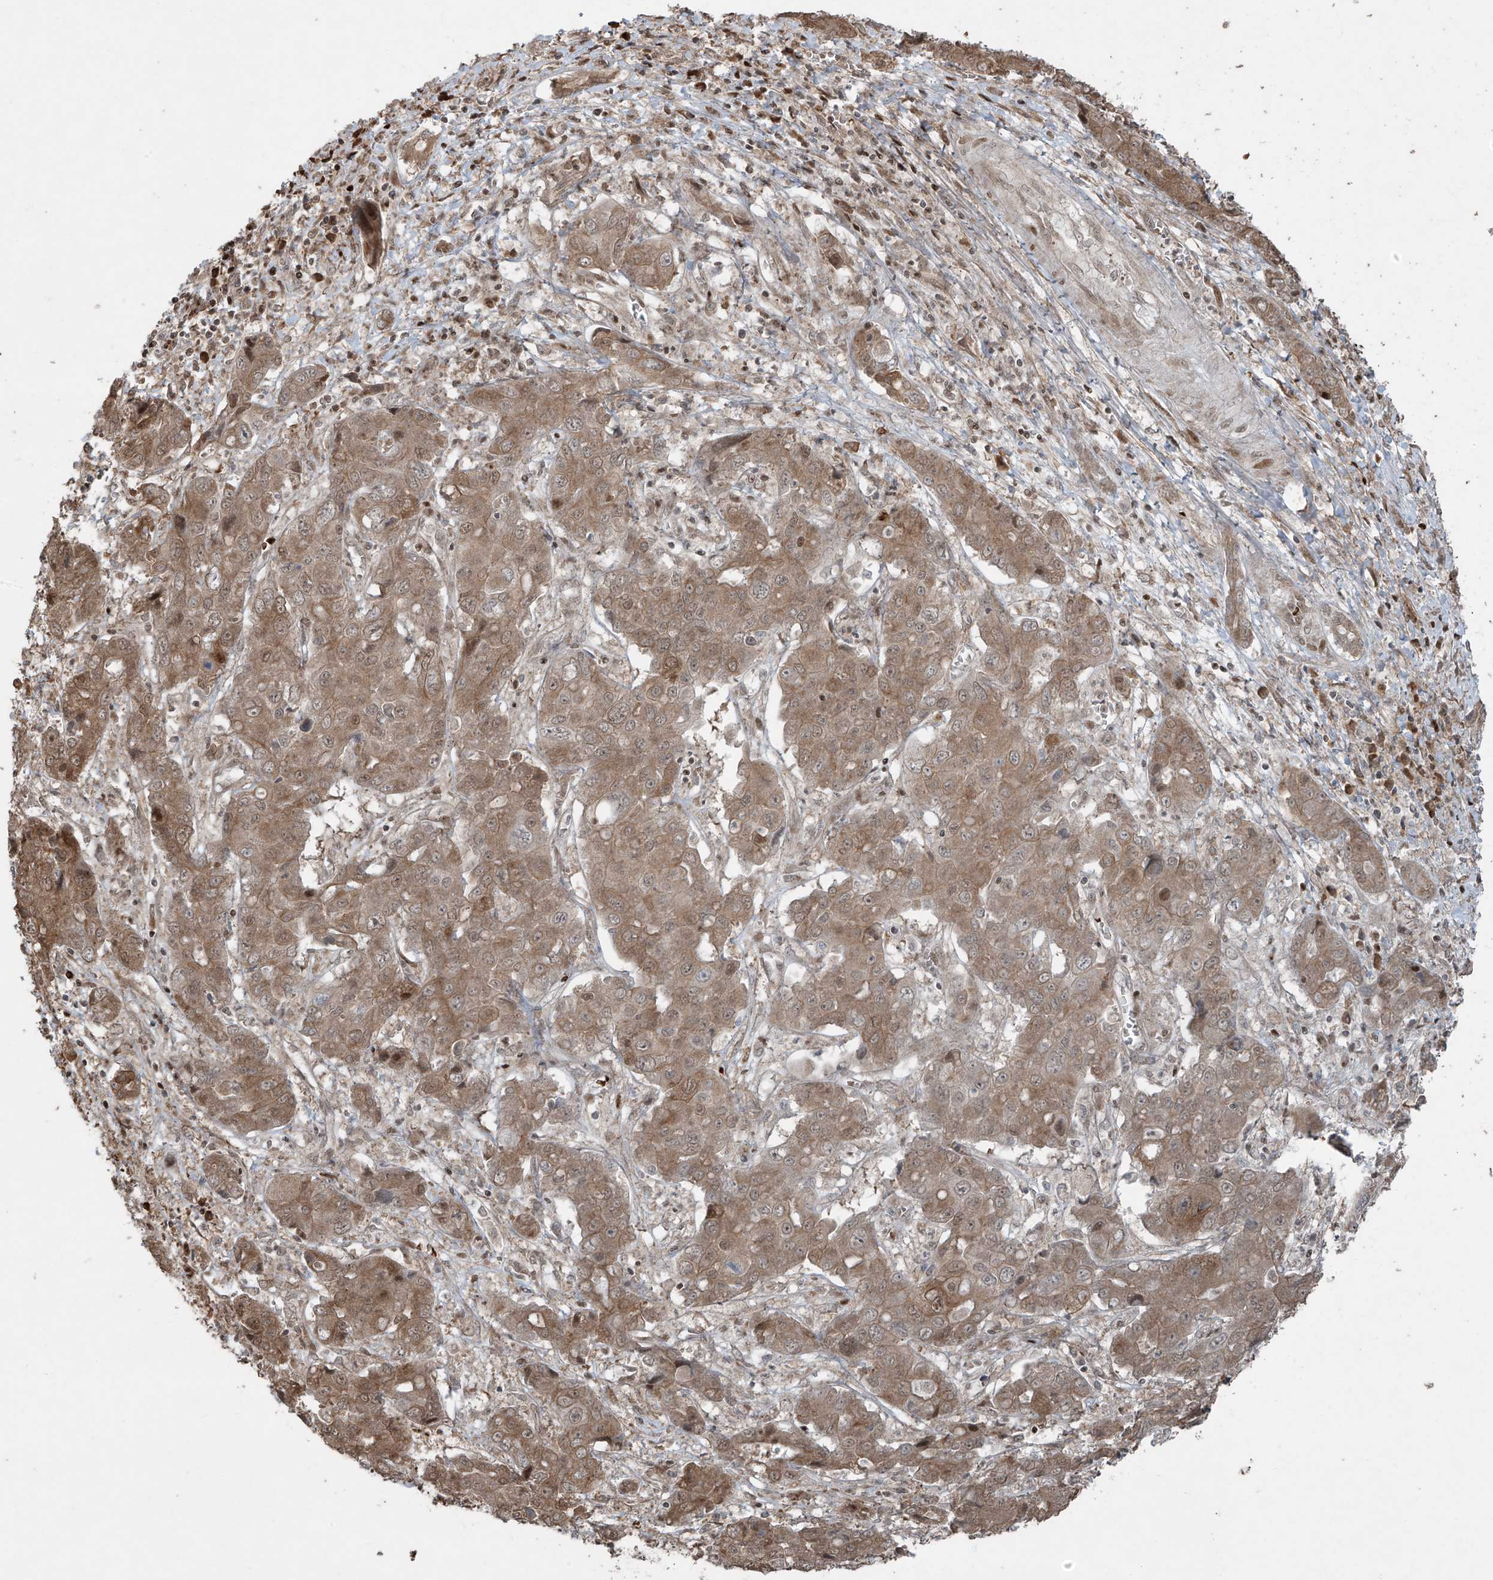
{"staining": {"intensity": "moderate", "quantity": ">75%", "location": "cytoplasmic/membranous,nuclear"}, "tissue": "liver cancer", "cell_type": "Tumor cells", "image_type": "cancer", "snomed": [{"axis": "morphology", "description": "Cholangiocarcinoma"}, {"axis": "topography", "description": "Liver"}], "caption": "IHC (DAB) staining of human liver cancer (cholangiocarcinoma) exhibits moderate cytoplasmic/membranous and nuclear protein positivity in approximately >75% of tumor cells.", "gene": "TTC22", "patient": {"sex": "male", "age": 67}}